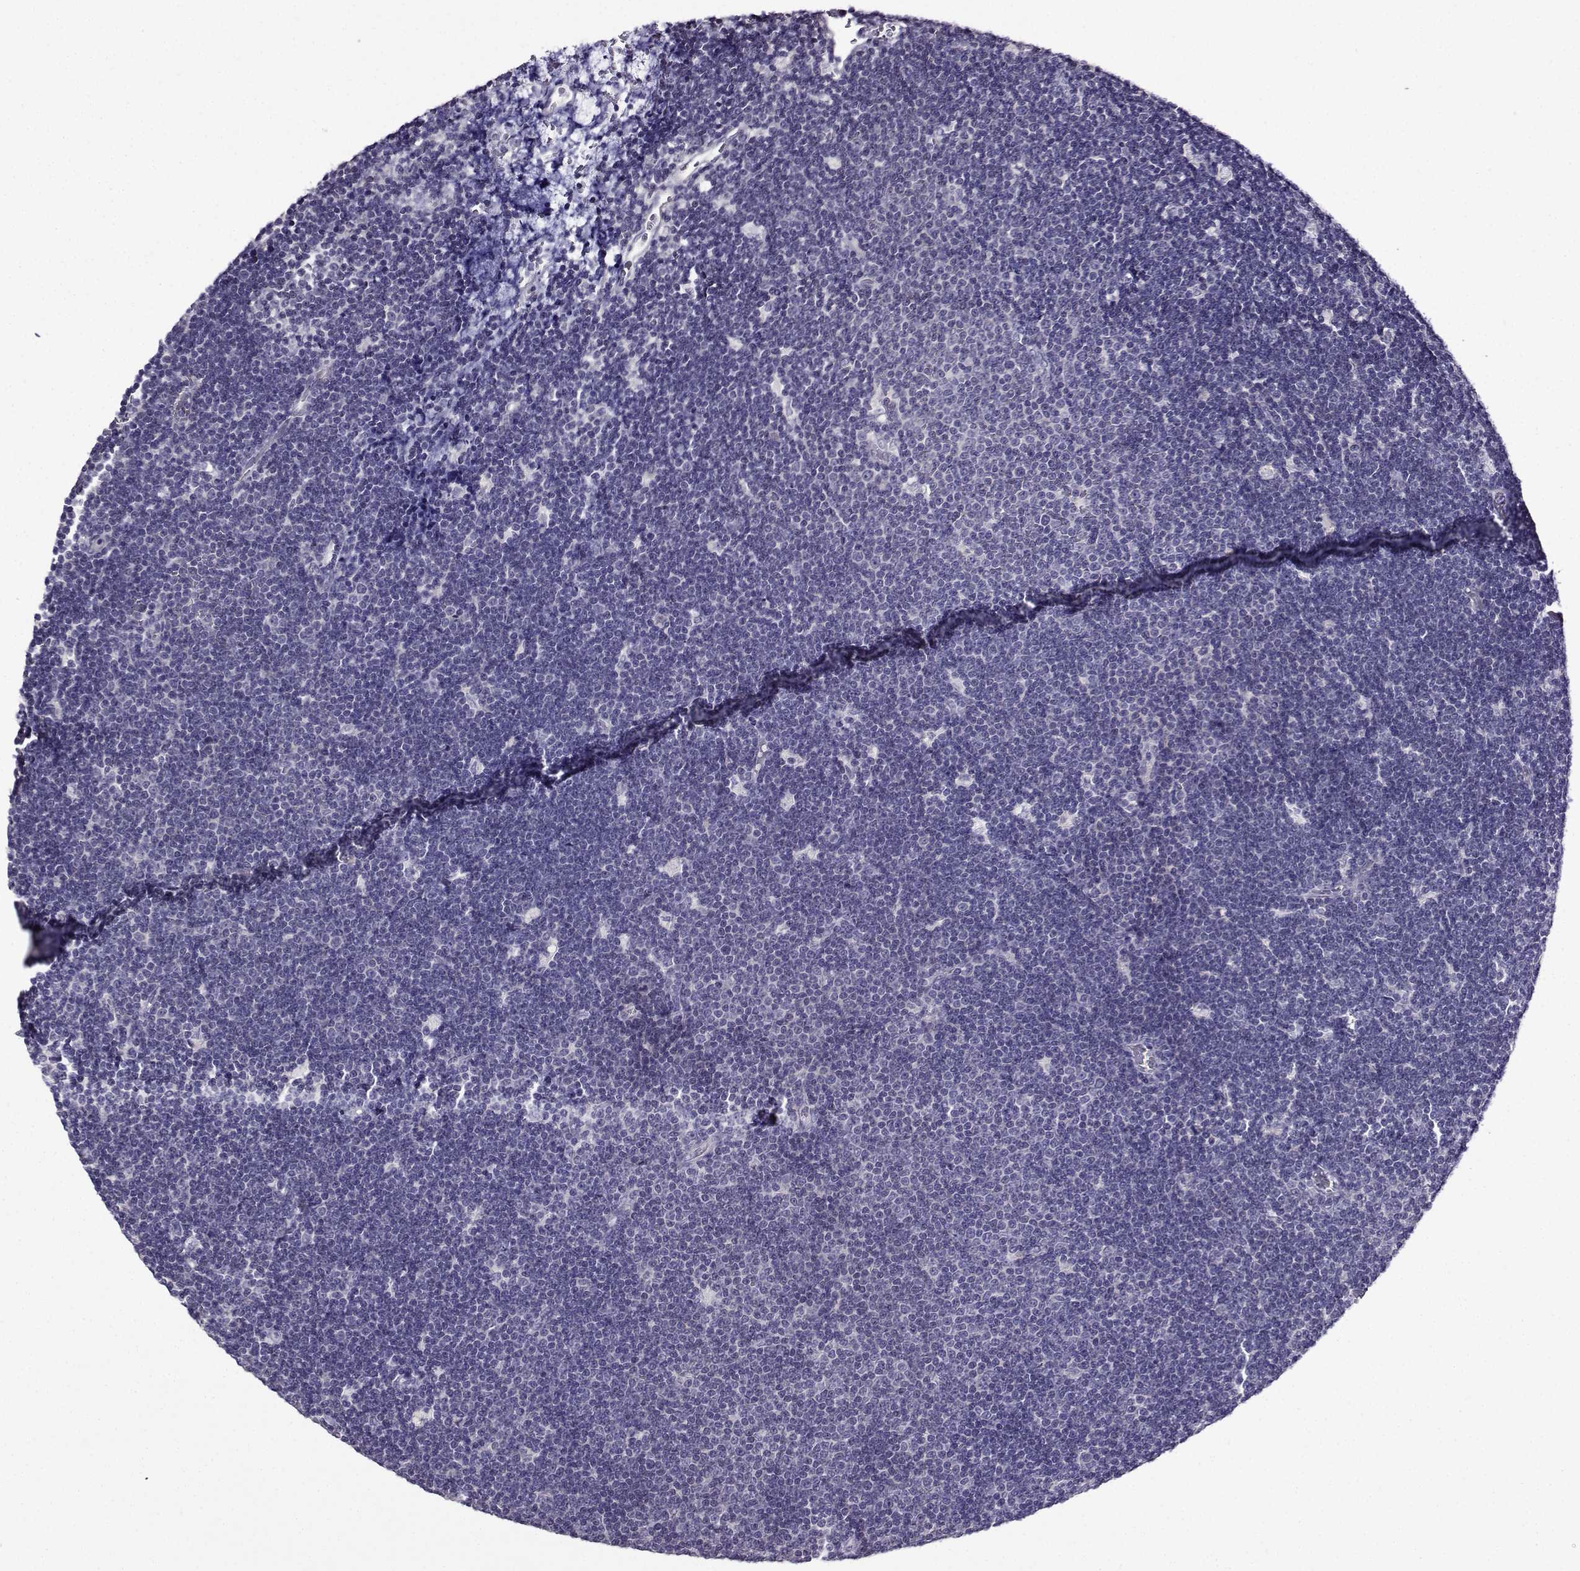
{"staining": {"intensity": "negative", "quantity": "none", "location": "none"}, "tissue": "lymphoma", "cell_type": "Tumor cells", "image_type": "cancer", "snomed": [{"axis": "morphology", "description": "Malignant lymphoma, non-Hodgkin's type, Low grade"}, {"axis": "topography", "description": "Brain"}], "caption": "There is no significant staining in tumor cells of lymphoma.", "gene": "TMEM266", "patient": {"sex": "female", "age": 66}}